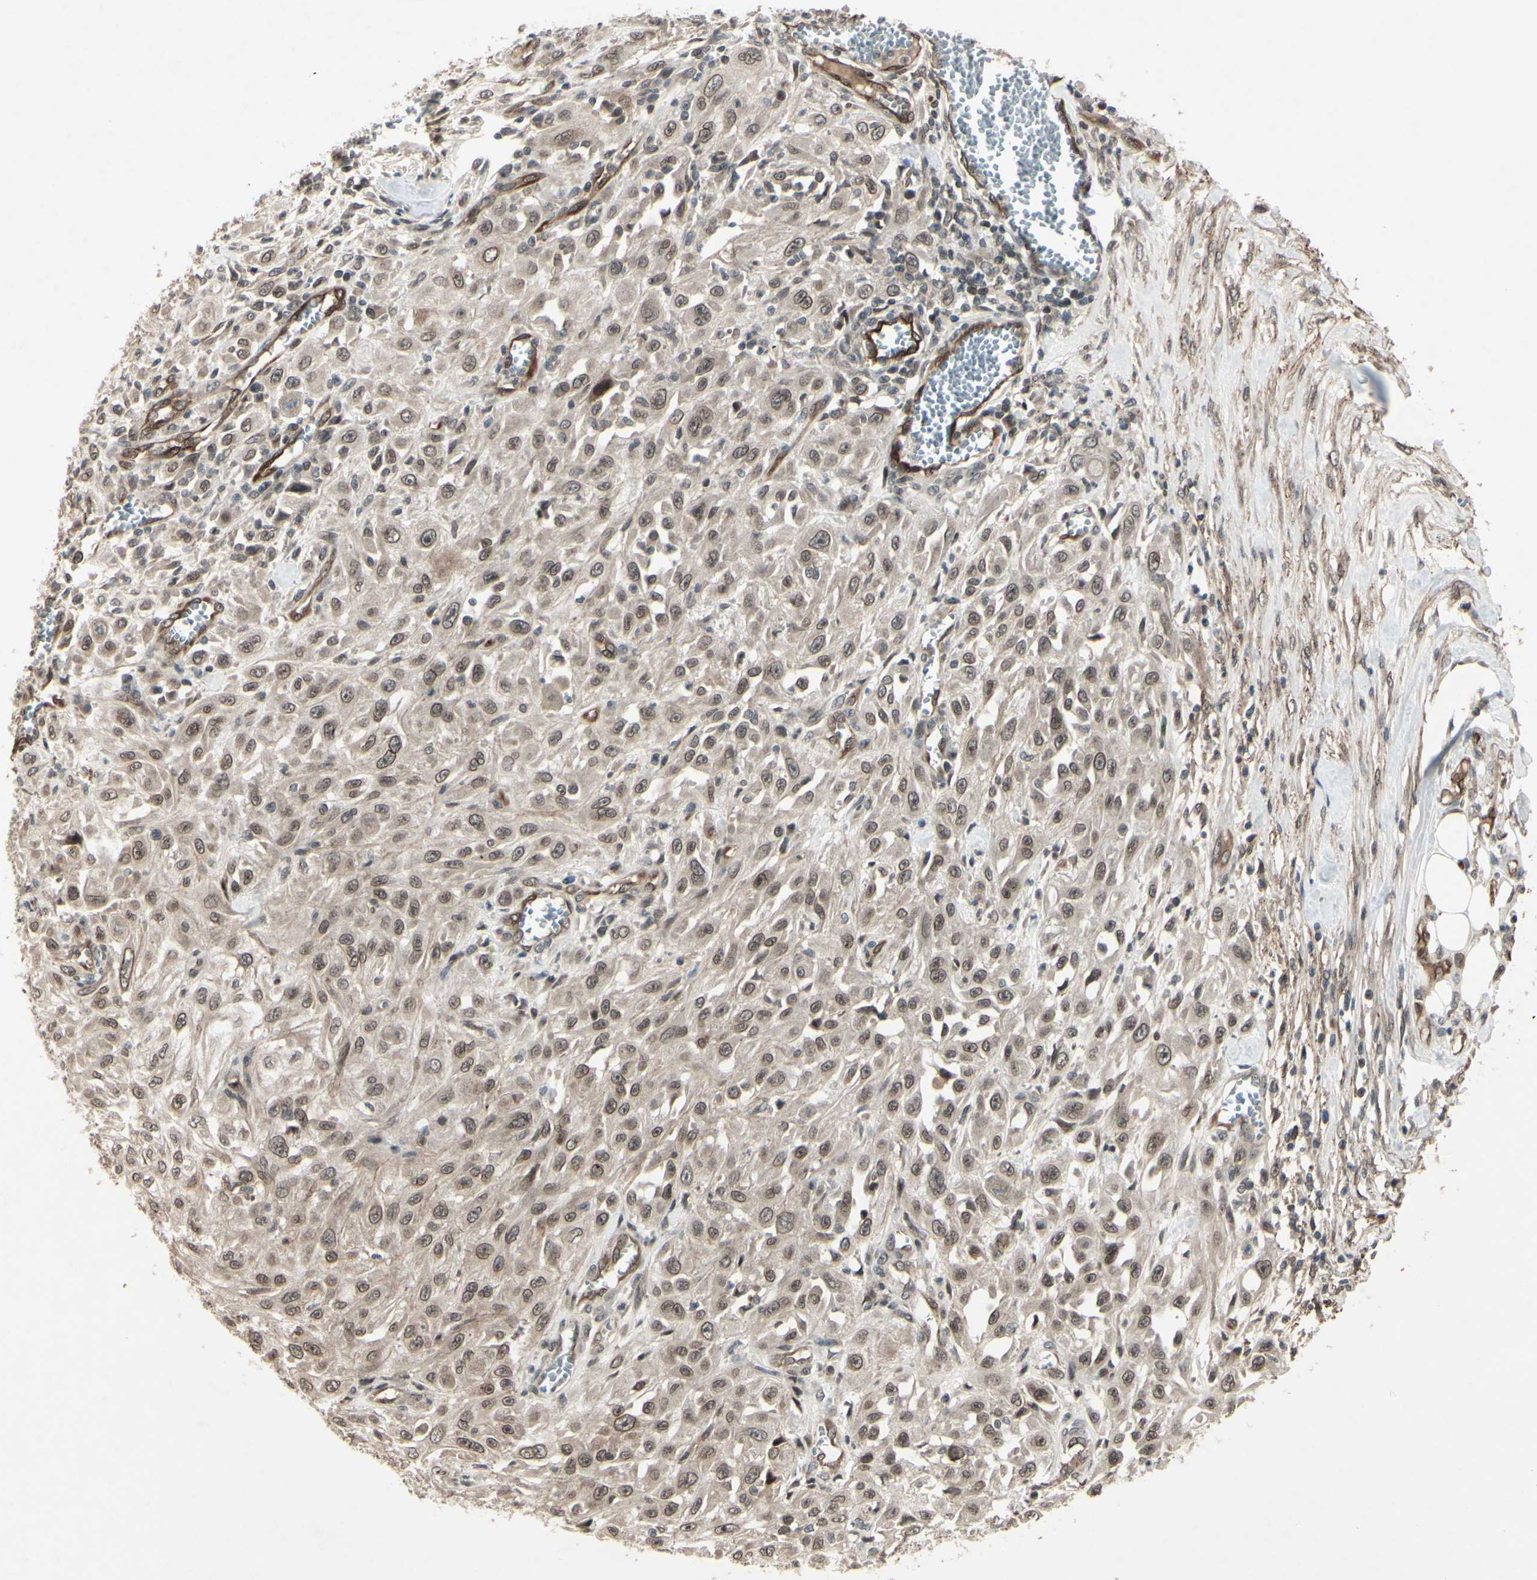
{"staining": {"intensity": "weak", "quantity": ">75%", "location": "cytoplasmic/membranous,nuclear"}, "tissue": "skin cancer", "cell_type": "Tumor cells", "image_type": "cancer", "snomed": [{"axis": "morphology", "description": "Squamous cell carcinoma, NOS"}, {"axis": "morphology", "description": "Squamous cell carcinoma, metastatic, NOS"}, {"axis": "topography", "description": "Skin"}, {"axis": "topography", "description": "Lymph node"}], "caption": "Skin cancer stained with a protein marker shows weak staining in tumor cells.", "gene": "MLF2", "patient": {"sex": "male", "age": 75}}